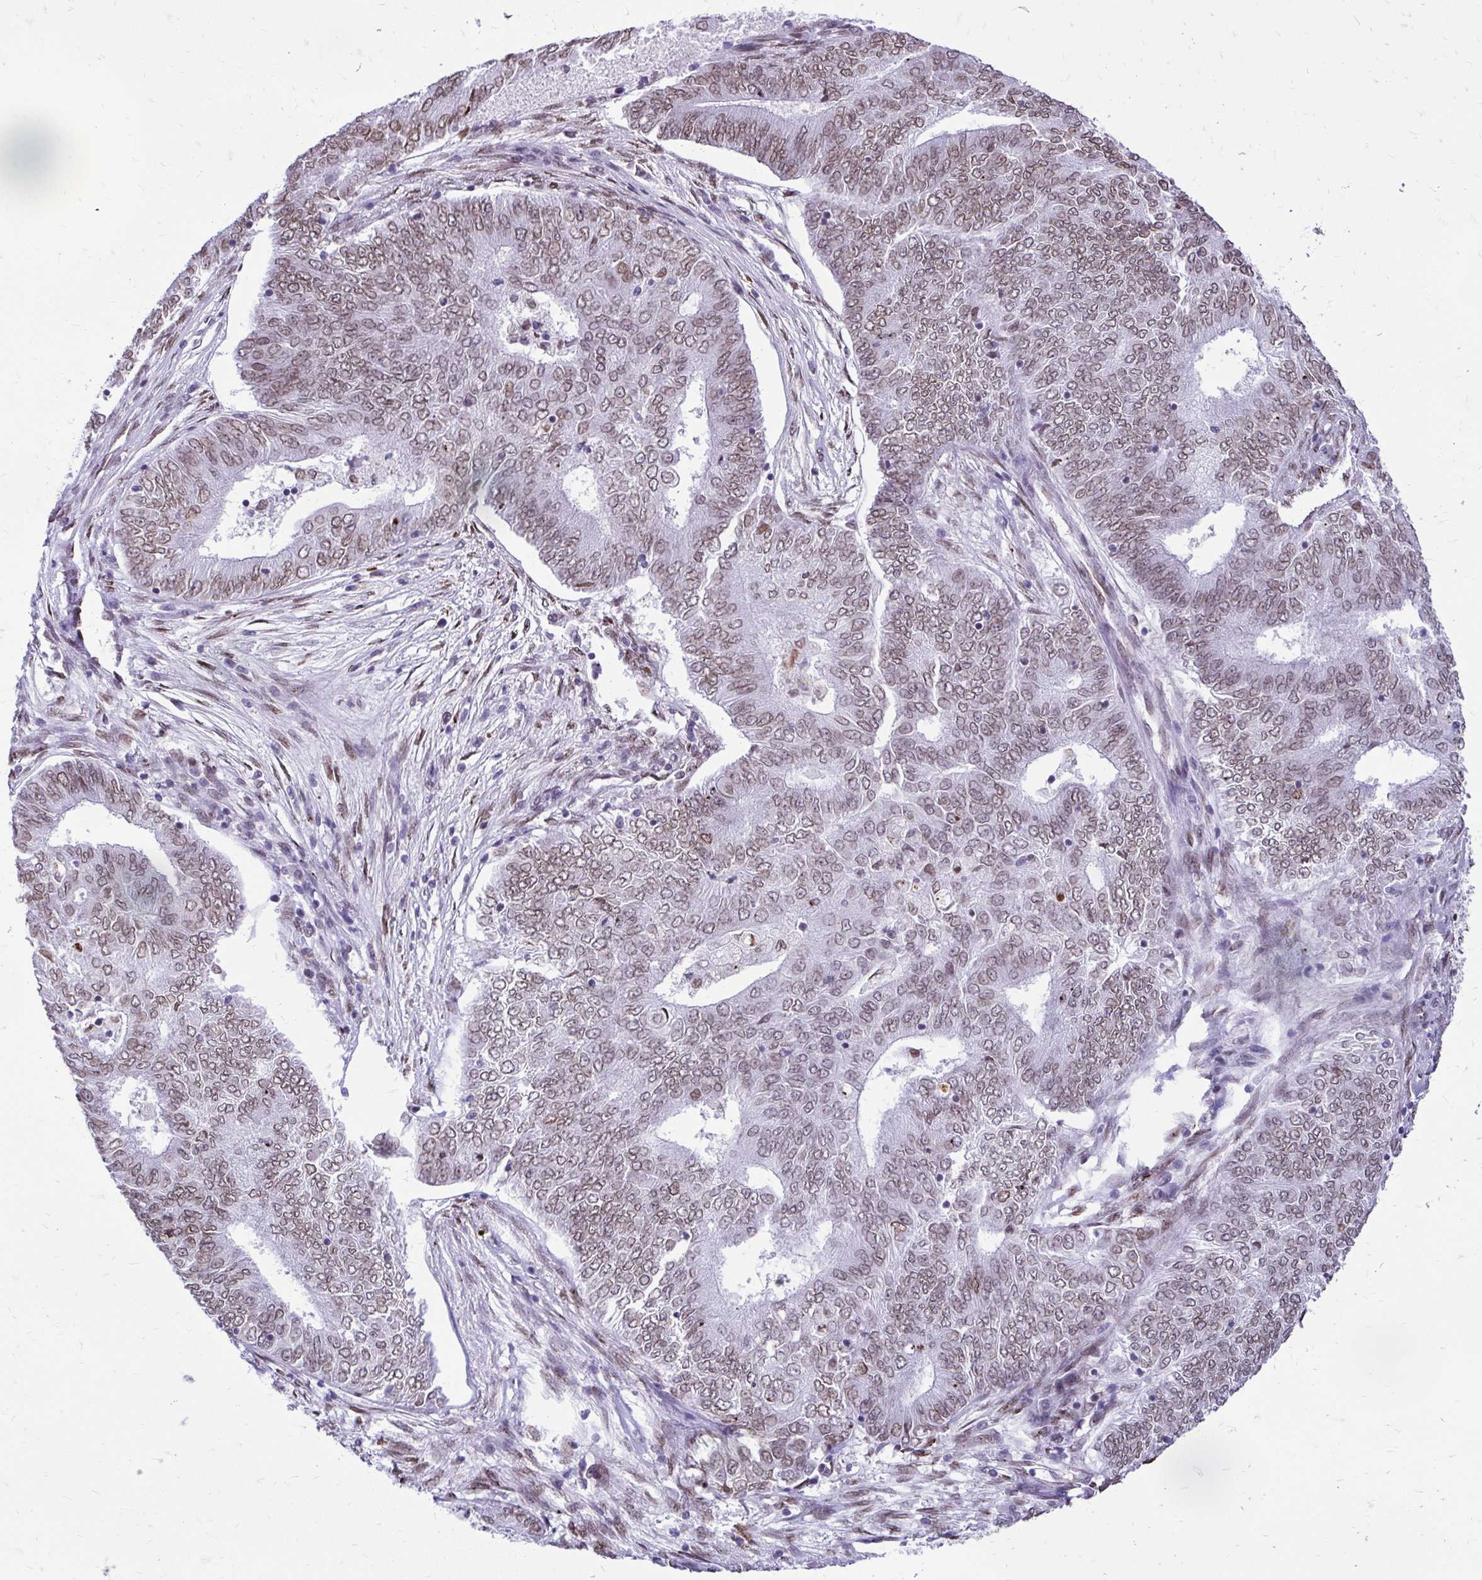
{"staining": {"intensity": "moderate", "quantity": ">75%", "location": "cytoplasmic/membranous,nuclear"}, "tissue": "endometrial cancer", "cell_type": "Tumor cells", "image_type": "cancer", "snomed": [{"axis": "morphology", "description": "Adenocarcinoma, NOS"}, {"axis": "topography", "description": "Endometrium"}], "caption": "Immunohistochemistry (DAB) staining of human adenocarcinoma (endometrial) demonstrates moderate cytoplasmic/membranous and nuclear protein expression in about >75% of tumor cells.", "gene": "BANF1", "patient": {"sex": "female", "age": 62}}